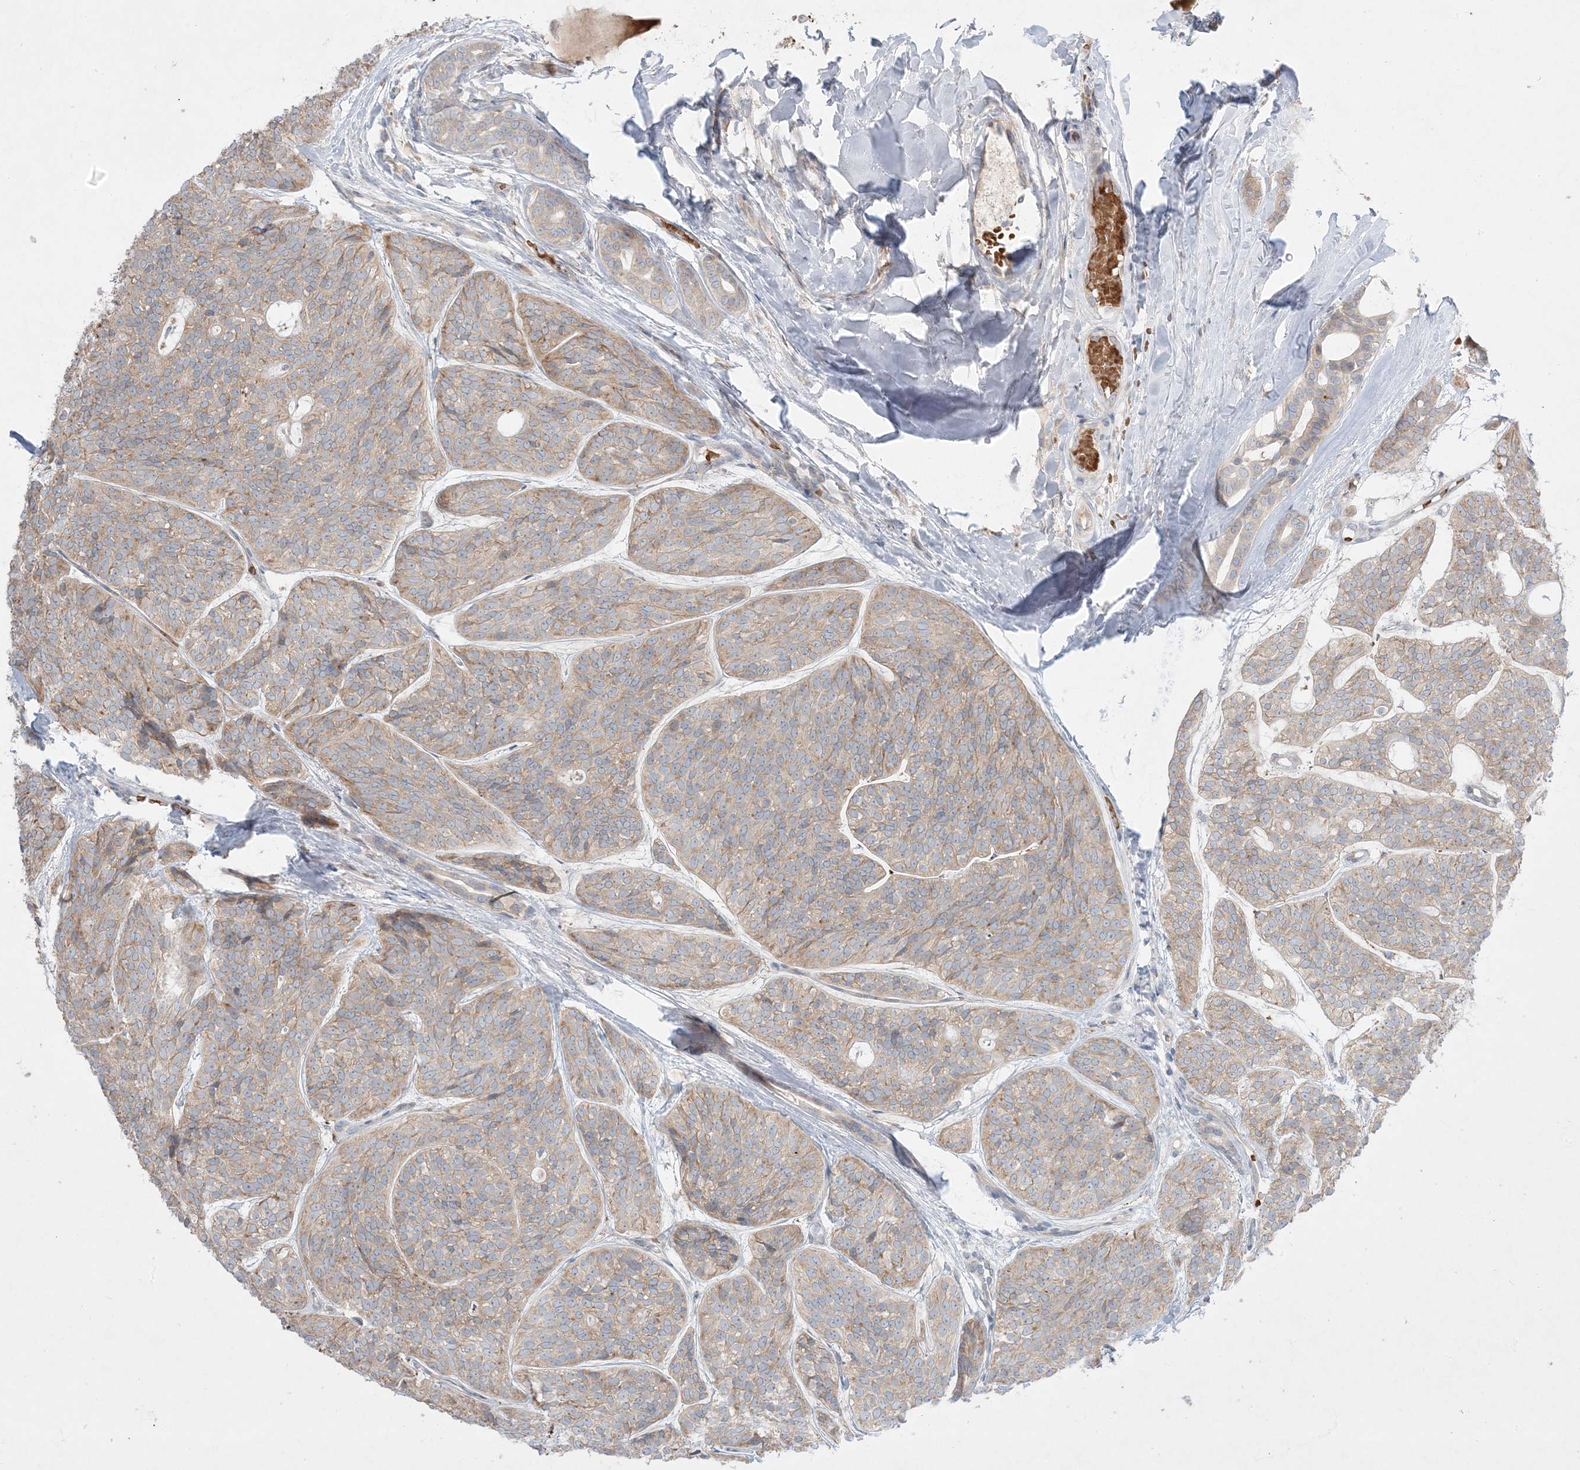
{"staining": {"intensity": "weak", "quantity": "25%-75%", "location": "cytoplasmic/membranous"}, "tissue": "head and neck cancer", "cell_type": "Tumor cells", "image_type": "cancer", "snomed": [{"axis": "morphology", "description": "Adenocarcinoma, NOS"}, {"axis": "topography", "description": "Head-Neck"}], "caption": "DAB immunohistochemical staining of human head and neck adenocarcinoma shows weak cytoplasmic/membranous protein expression in approximately 25%-75% of tumor cells.", "gene": "MMGT1", "patient": {"sex": "male", "age": 66}}